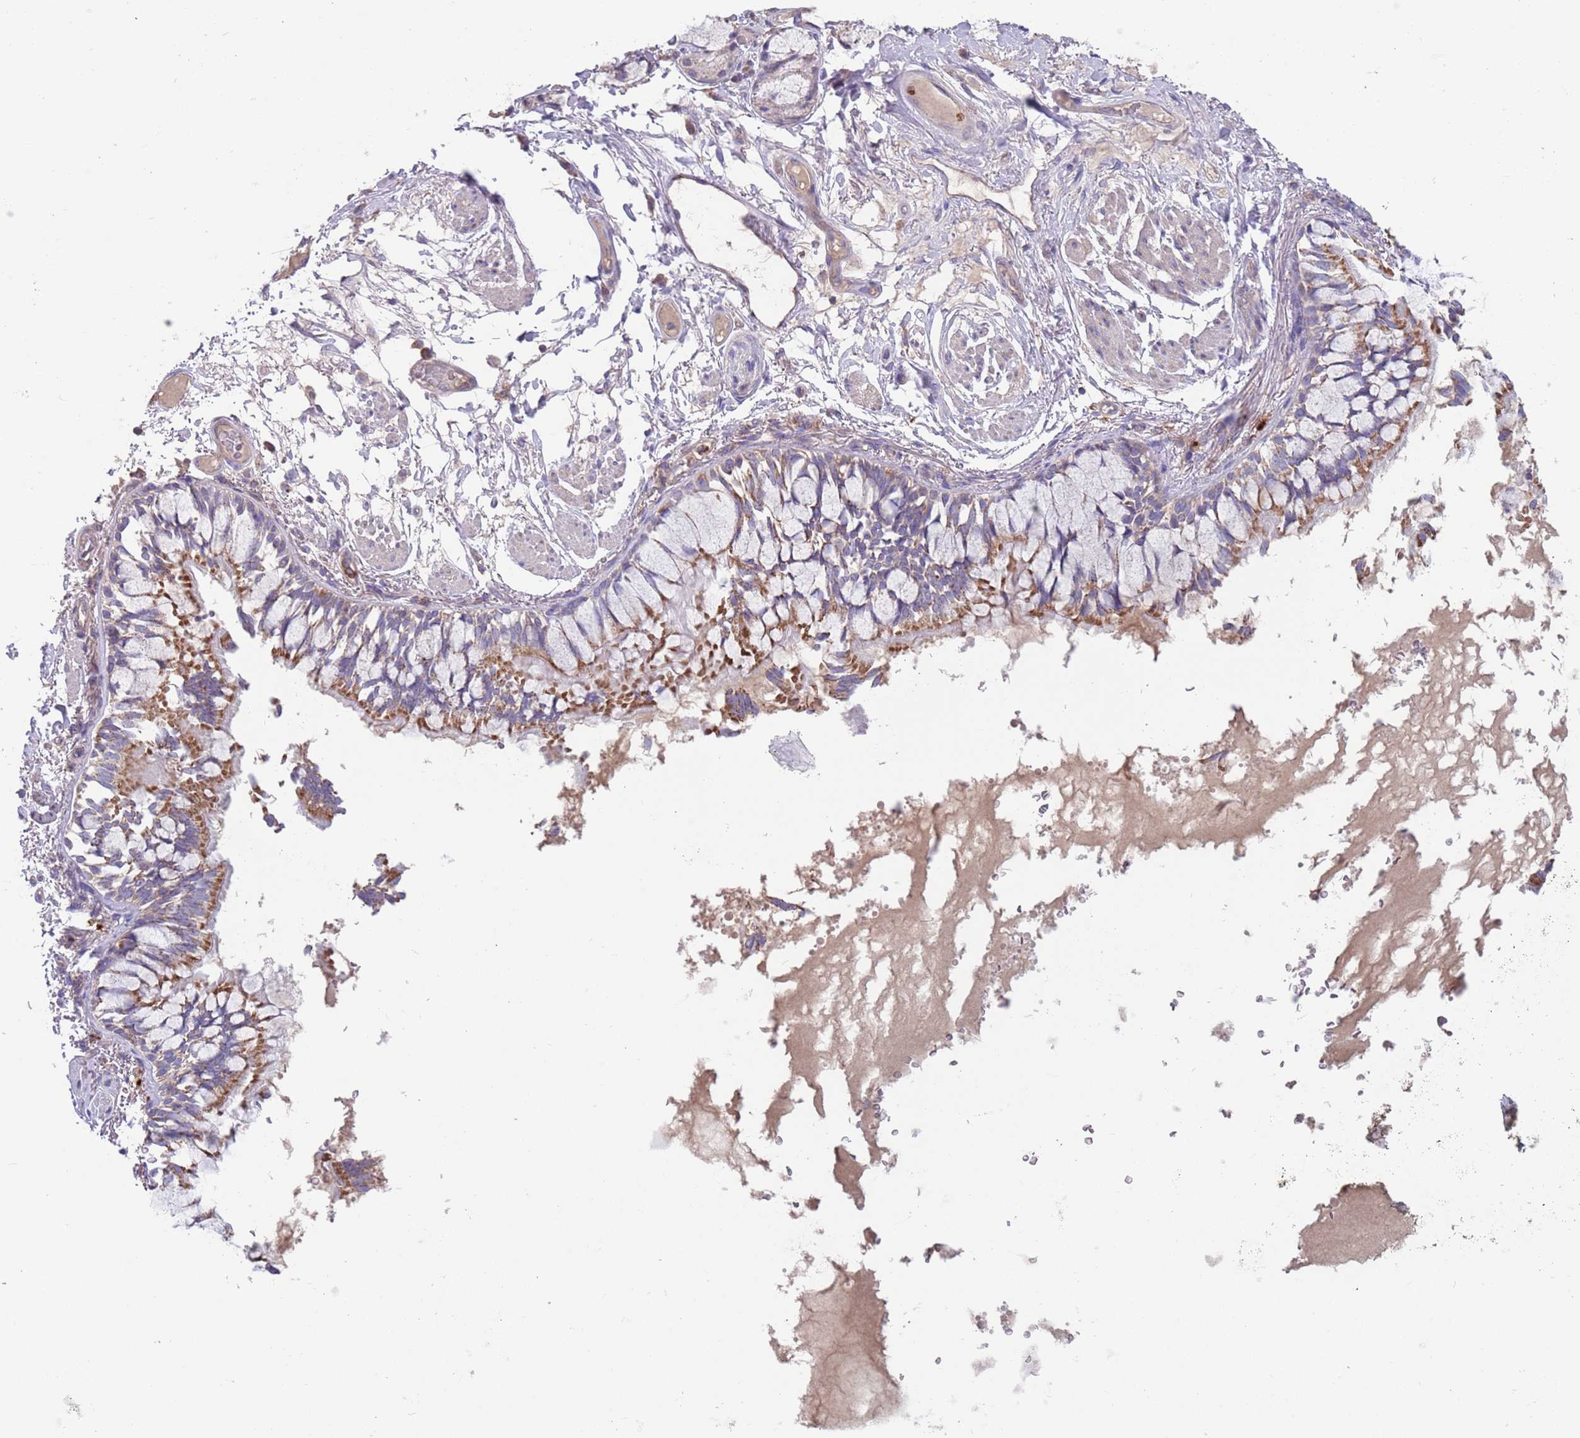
{"staining": {"intensity": "moderate", "quantity": ">75%", "location": "cytoplasmic/membranous"}, "tissue": "bronchus", "cell_type": "Respiratory epithelial cells", "image_type": "normal", "snomed": [{"axis": "morphology", "description": "Normal tissue, NOS"}, {"axis": "topography", "description": "Bronchus"}], "caption": "Immunohistochemical staining of unremarkable human bronchus exhibits >75% levels of moderate cytoplasmic/membranous protein expression in approximately >75% of respiratory epithelial cells. The protein is stained brown, and the nuclei are stained in blue (DAB IHC with brightfield microscopy, high magnification).", "gene": "DDT", "patient": {"sex": "male", "age": 70}}